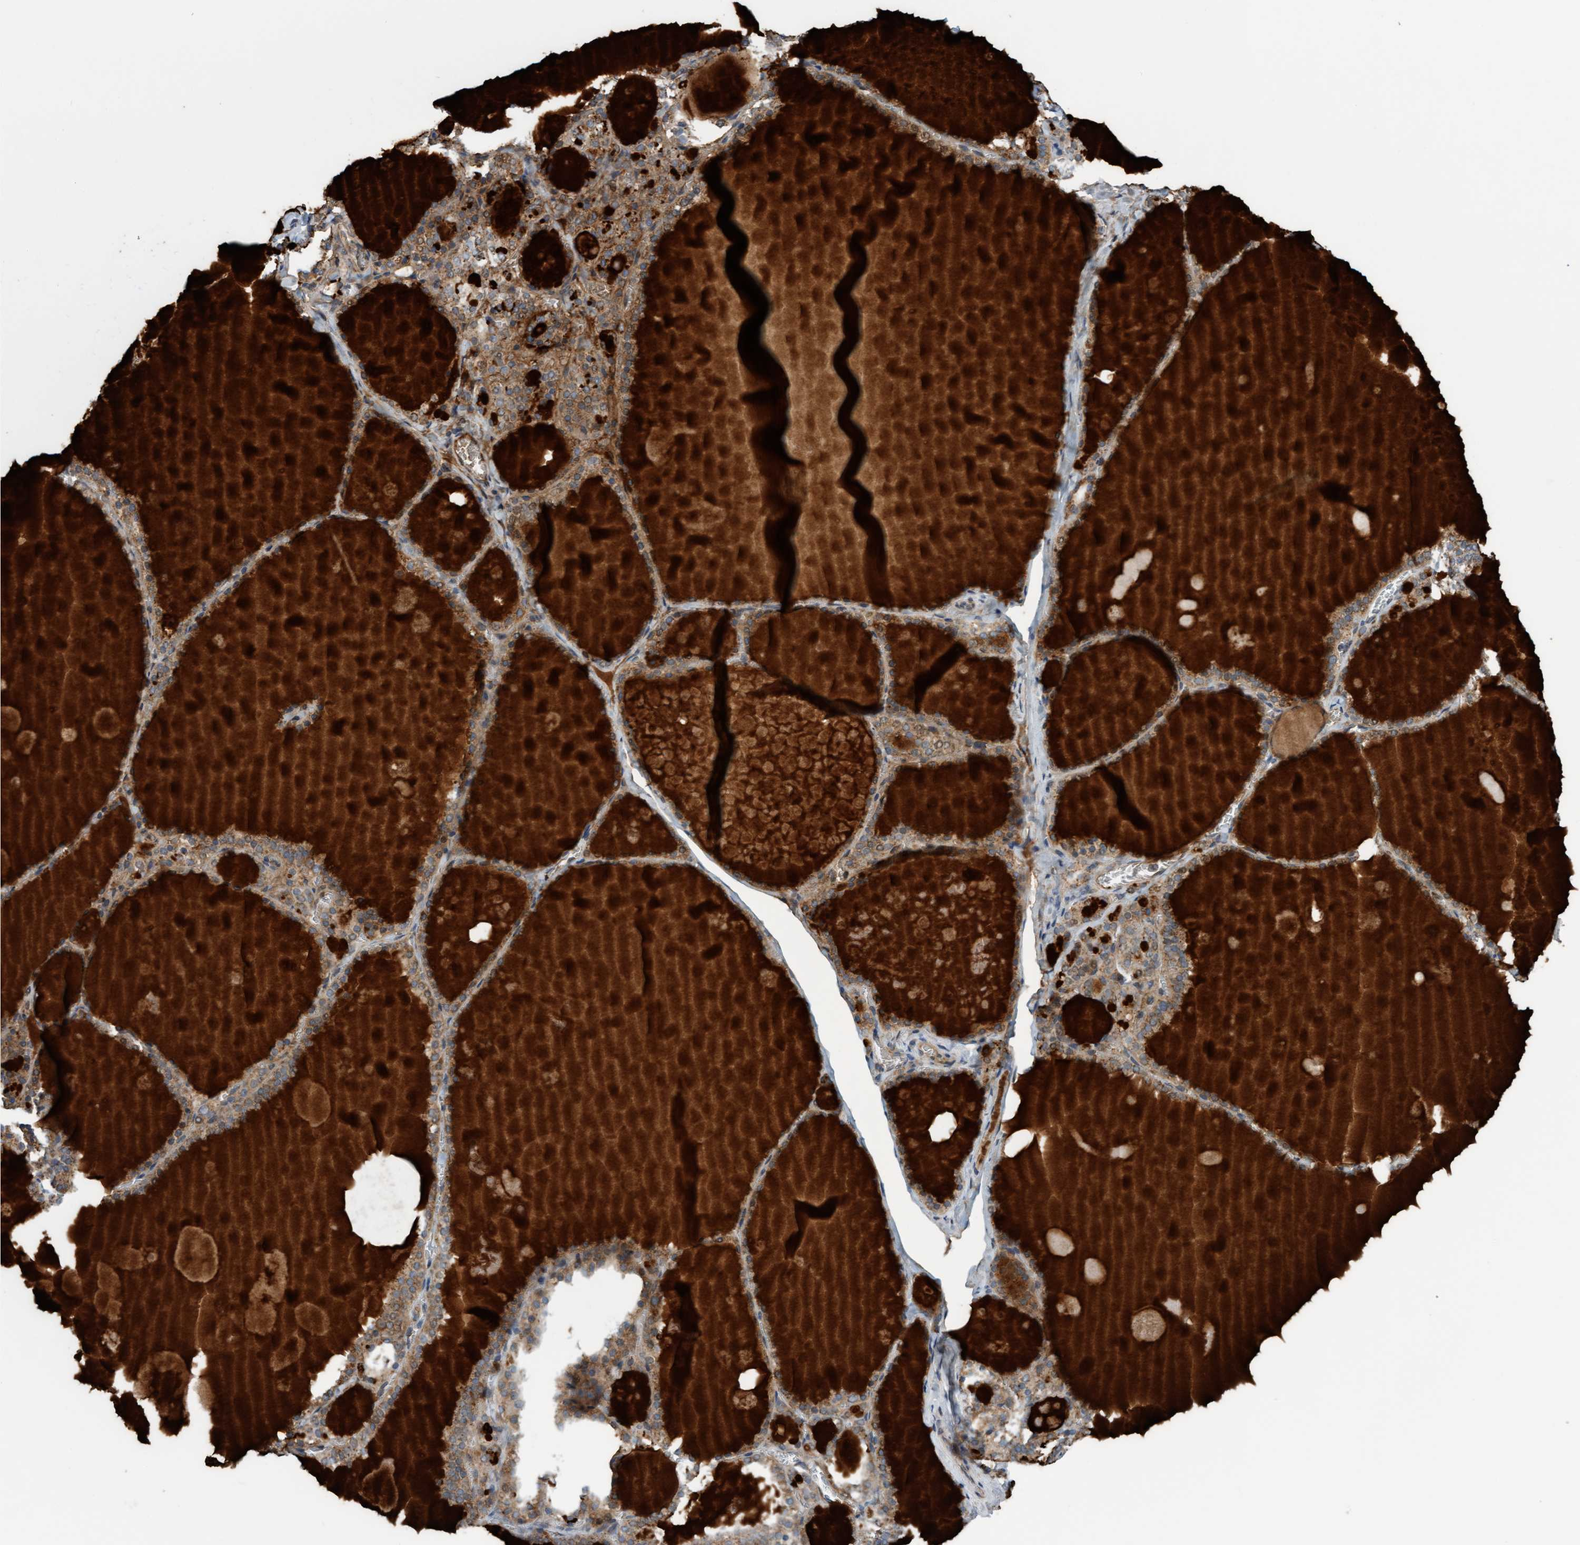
{"staining": {"intensity": "weak", "quantity": ">75%", "location": "cytoplasmic/membranous"}, "tissue": "thyroid gland", "cell_type": "Glandular cells", "image_type": "normal", "snomed": [{"axis": "morphology", "description": "Normal tissue, NOS"}, {"axis": "topography", "description": "Thyroid gland"}], "caption": "This is a histology image of immunohistochemistry (IHC) staining of normal thyroid gland, which shows weak staining in the cytoplasmic/membranous of glandular cells.", "gene": "ZNF566", "patient": {"sex": "male", "age": 56}}